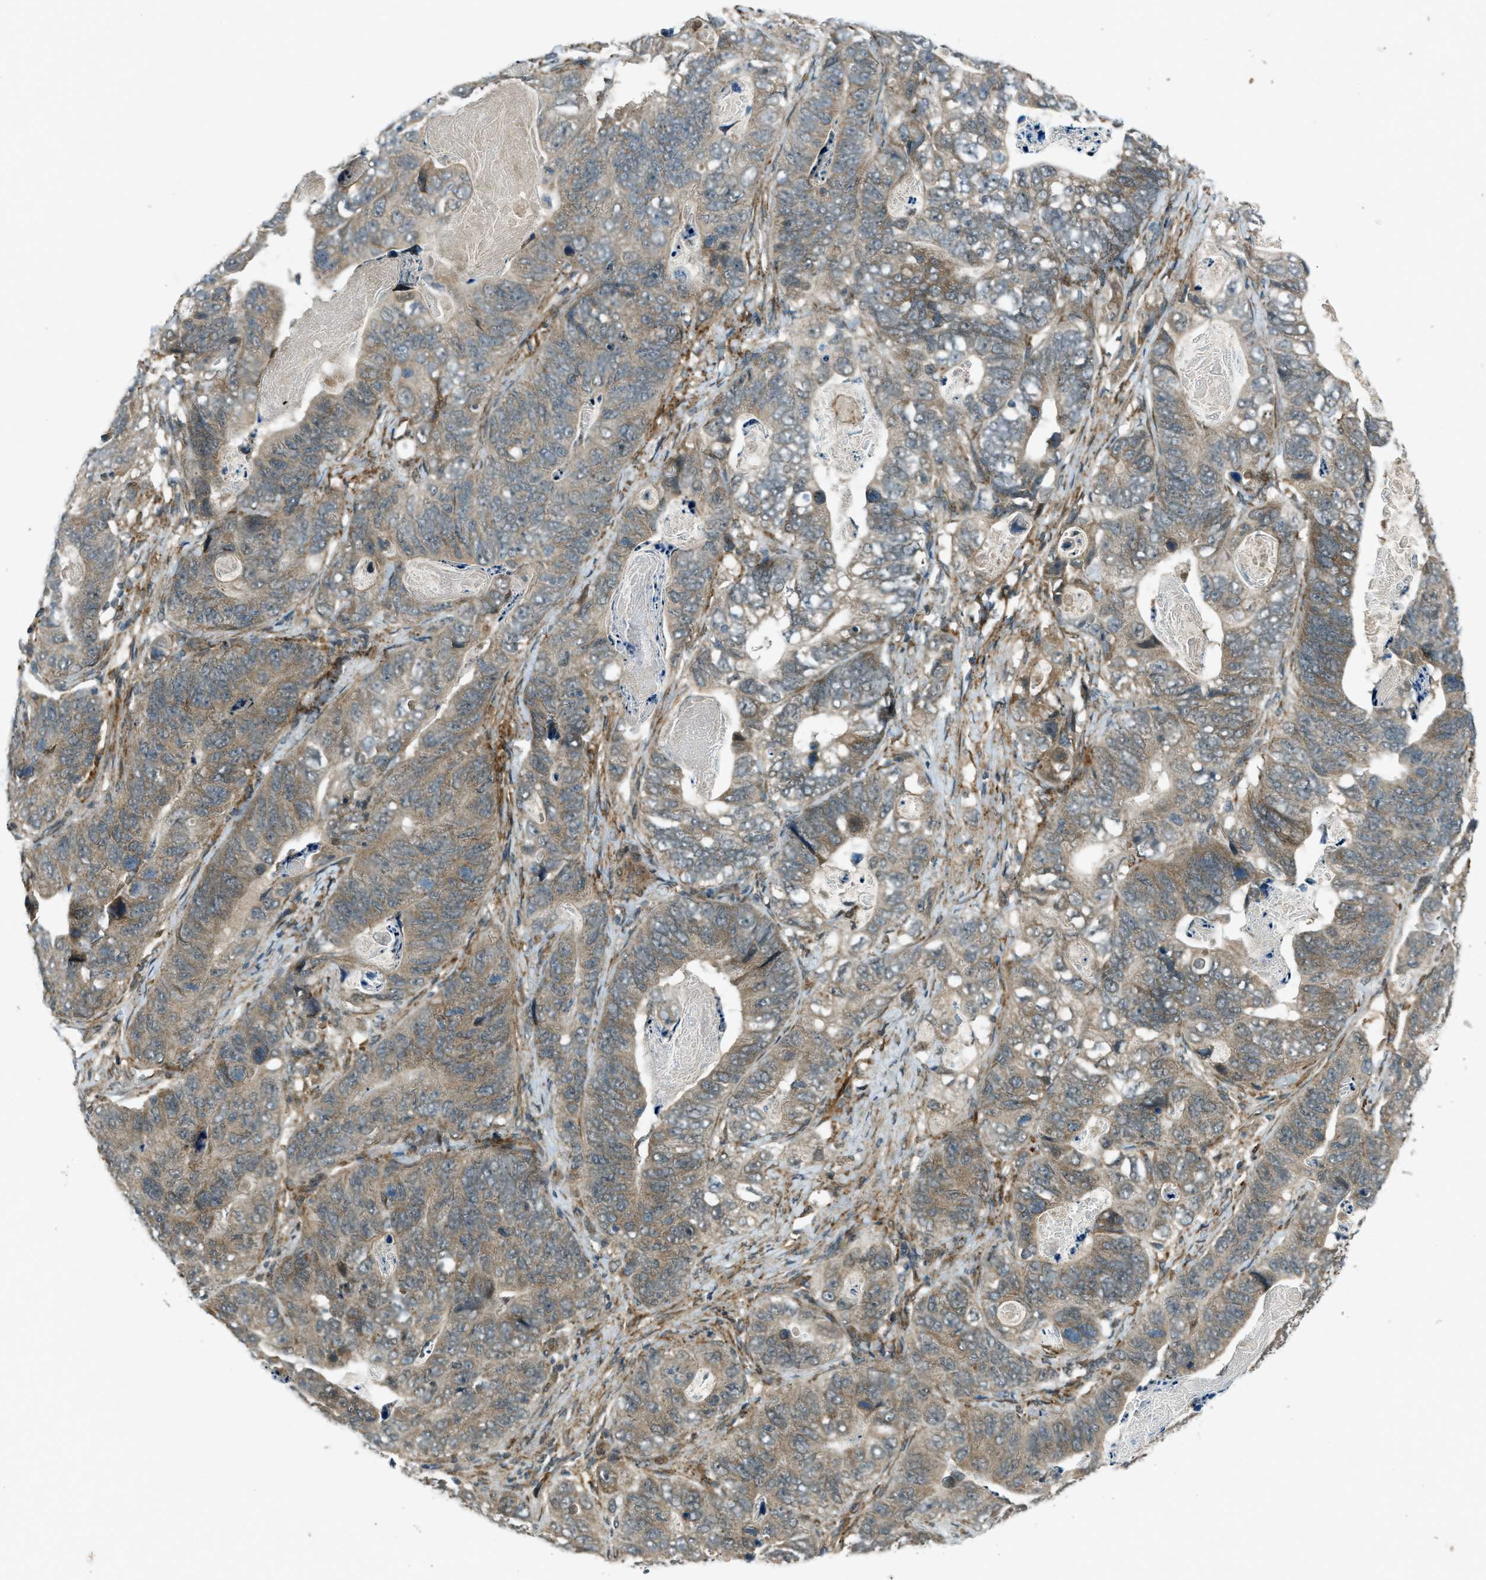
{"staining": {"intensity": "weak", "quantity": ">75%", "location": "cytoplasmic/membranous"}, "tissue": "stomach cancer", "cell_type": "Tumor cells", "image_type": "cancer", "snomed": [{"axis": "morphology", "description": "Adenocarcinoma, NOS"}, {"axis": "topography", "description": "Stomach"}], "caption": "Stomach cancer (adenocarcinoma) stained for a protein exhibits weak cytoplasmic/membranous positivity in tumor cells.", "gene": "EIF2AK3", "patient": {"sex": "female", "age": 89}}